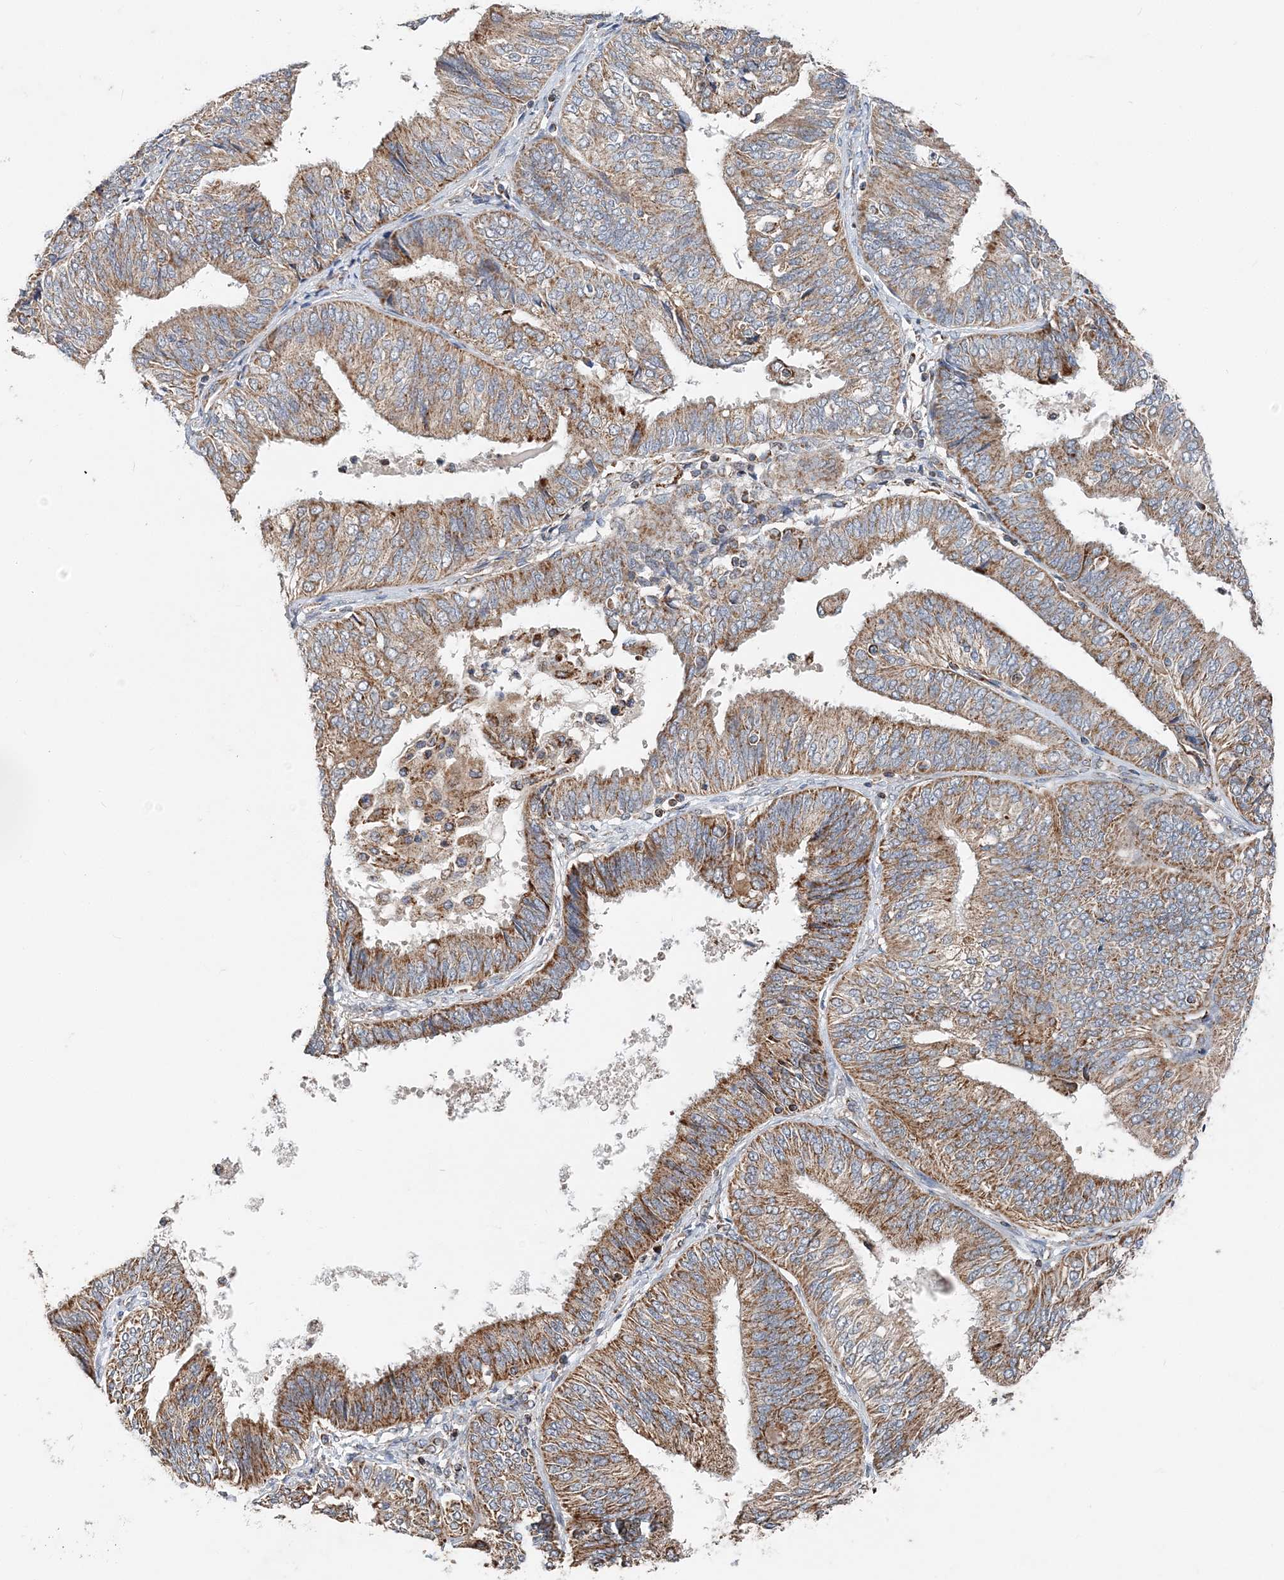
{"staining": {"intensity": "strong", "quantity": ">75%", "location": "cytoplasmic/membranous"}, "tissue": "endometrial cancer", "cell_type": "Tumor cells", "image_type": "cancer", "snomed": [{"axis": "morphology", "description": "Adenocarcinoma, NOS"}, {"axis": "topography", "description": "Endometrium"}], "caption": "Brown immunohistochemical staining in endometrial cancer (adenocarcinoma) shows strong cytoplasmic/membranous expression in about >75% of tumor cells. Nuclei are stained in blue.", "gene": "SPRY2", "patient": {"sex": "female", "age": 58}}